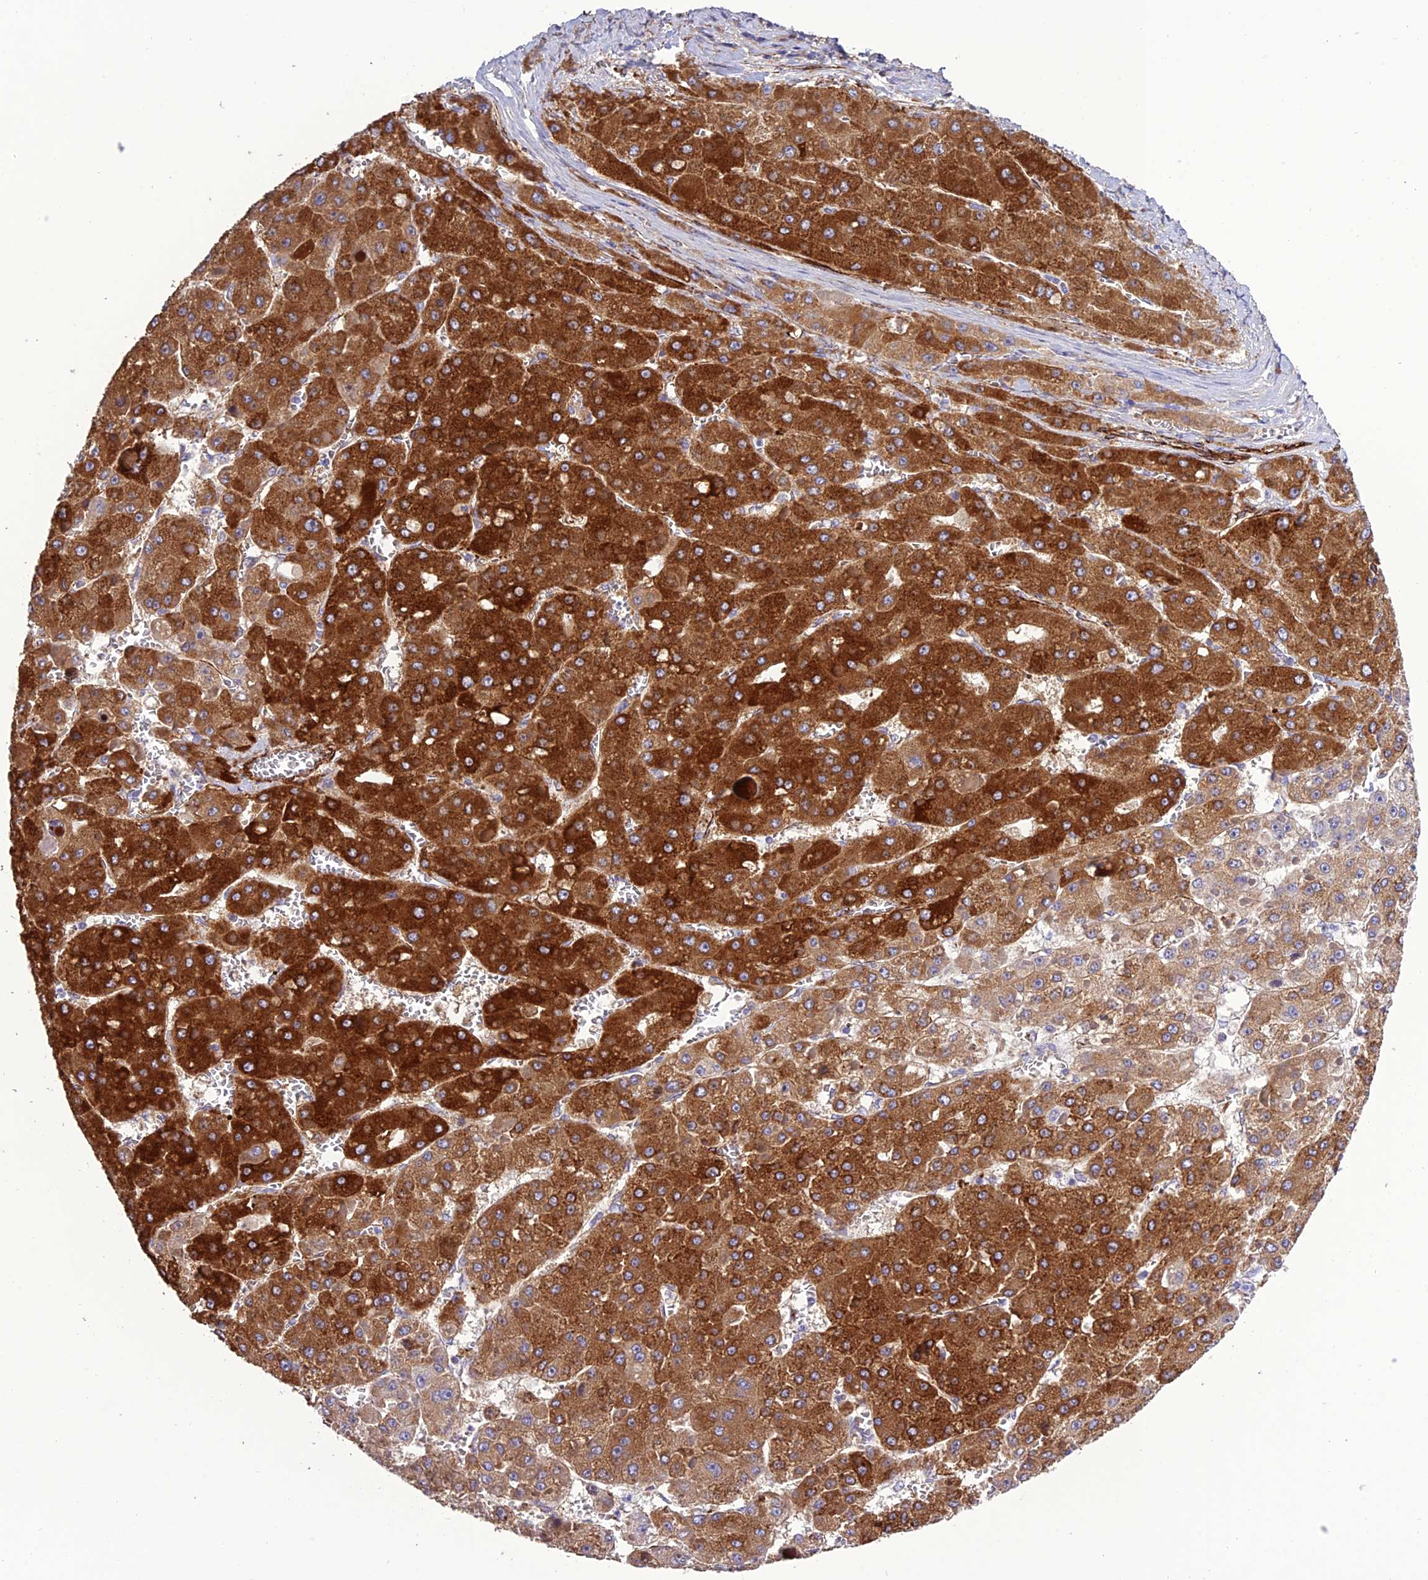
{"staining": {"intensity": "strong", "quantity": ">75%", "location": "cytoplasmic/membranous"}, "tissue": "liver cancer", "cell_type": "Tumor cells", "image_type": "cancer", "snomed": [{"axis": "morphology", "description": "Carcinoma, Hepatocellular, NOS"}, {"axis": "topography", "description": "Liver"}], "caption": "The micrograph demonstrates immunohistochemical staining of liver cancer (hepatocellular carcinoma). There is strong cytoplasmic/membranous staining is appreciated in approximately >75% of tumor cells. (DAB IHC, brown staining for protein, blue staining for nuclei).", "gene": "REX1BD", "patient": {"sex": "female", "age": 73}}